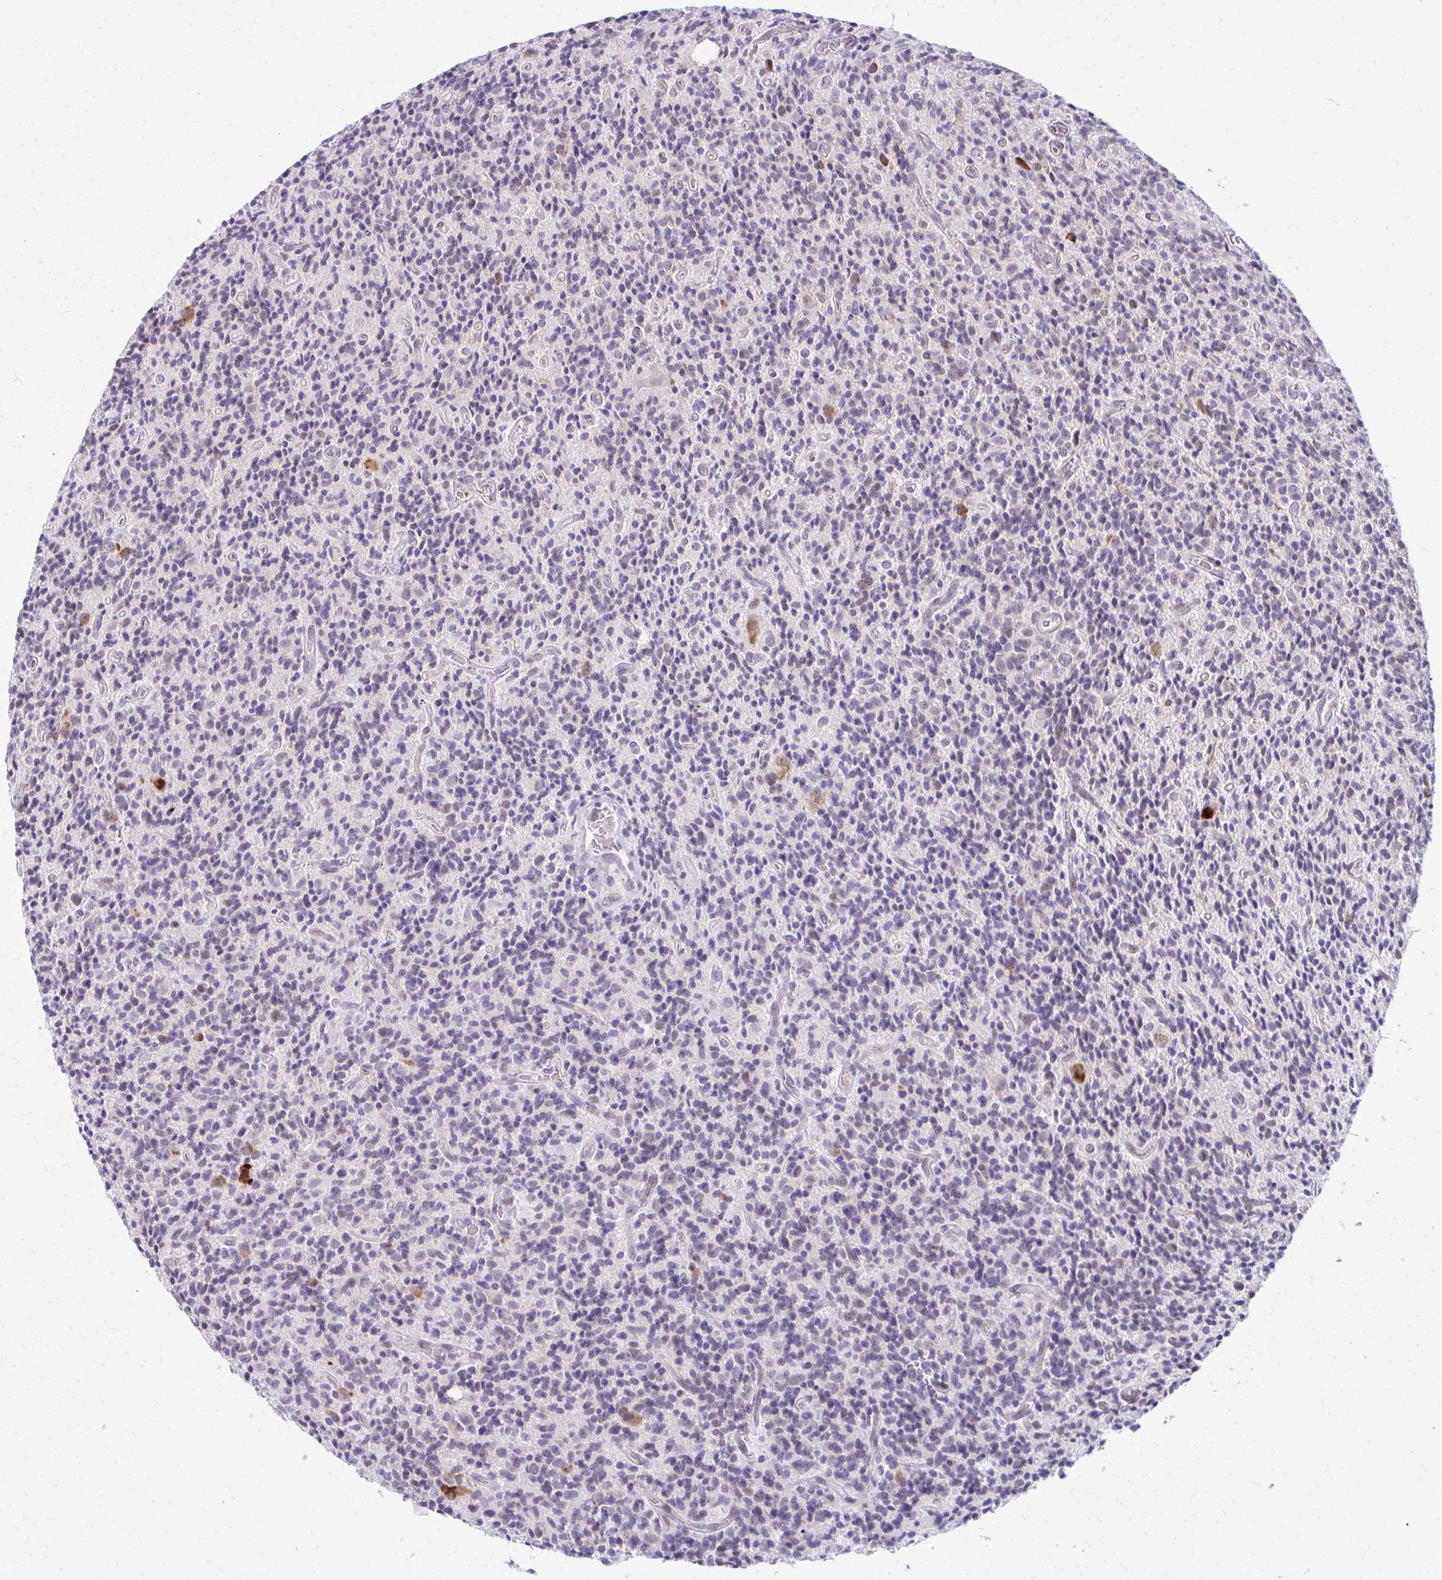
{"staining": {"intensity": "negative", "quantity": "none", "location": "none"}, "tissue": "glioma", "cell_type": "Tumor cells", "image_type": "cancer", "snomed": [{"axis": "morphology", "description": "Glioma, malignant, High grade"}, {"axis": "topography", "description": "Brain"}], "caption": "This is a image of immunohistochemistry staining of malignant glioma (high-grade), which shows no positivity in tumor cells.", "gene": "MAF1", "patient": {"sex": "male", "age": 76}}